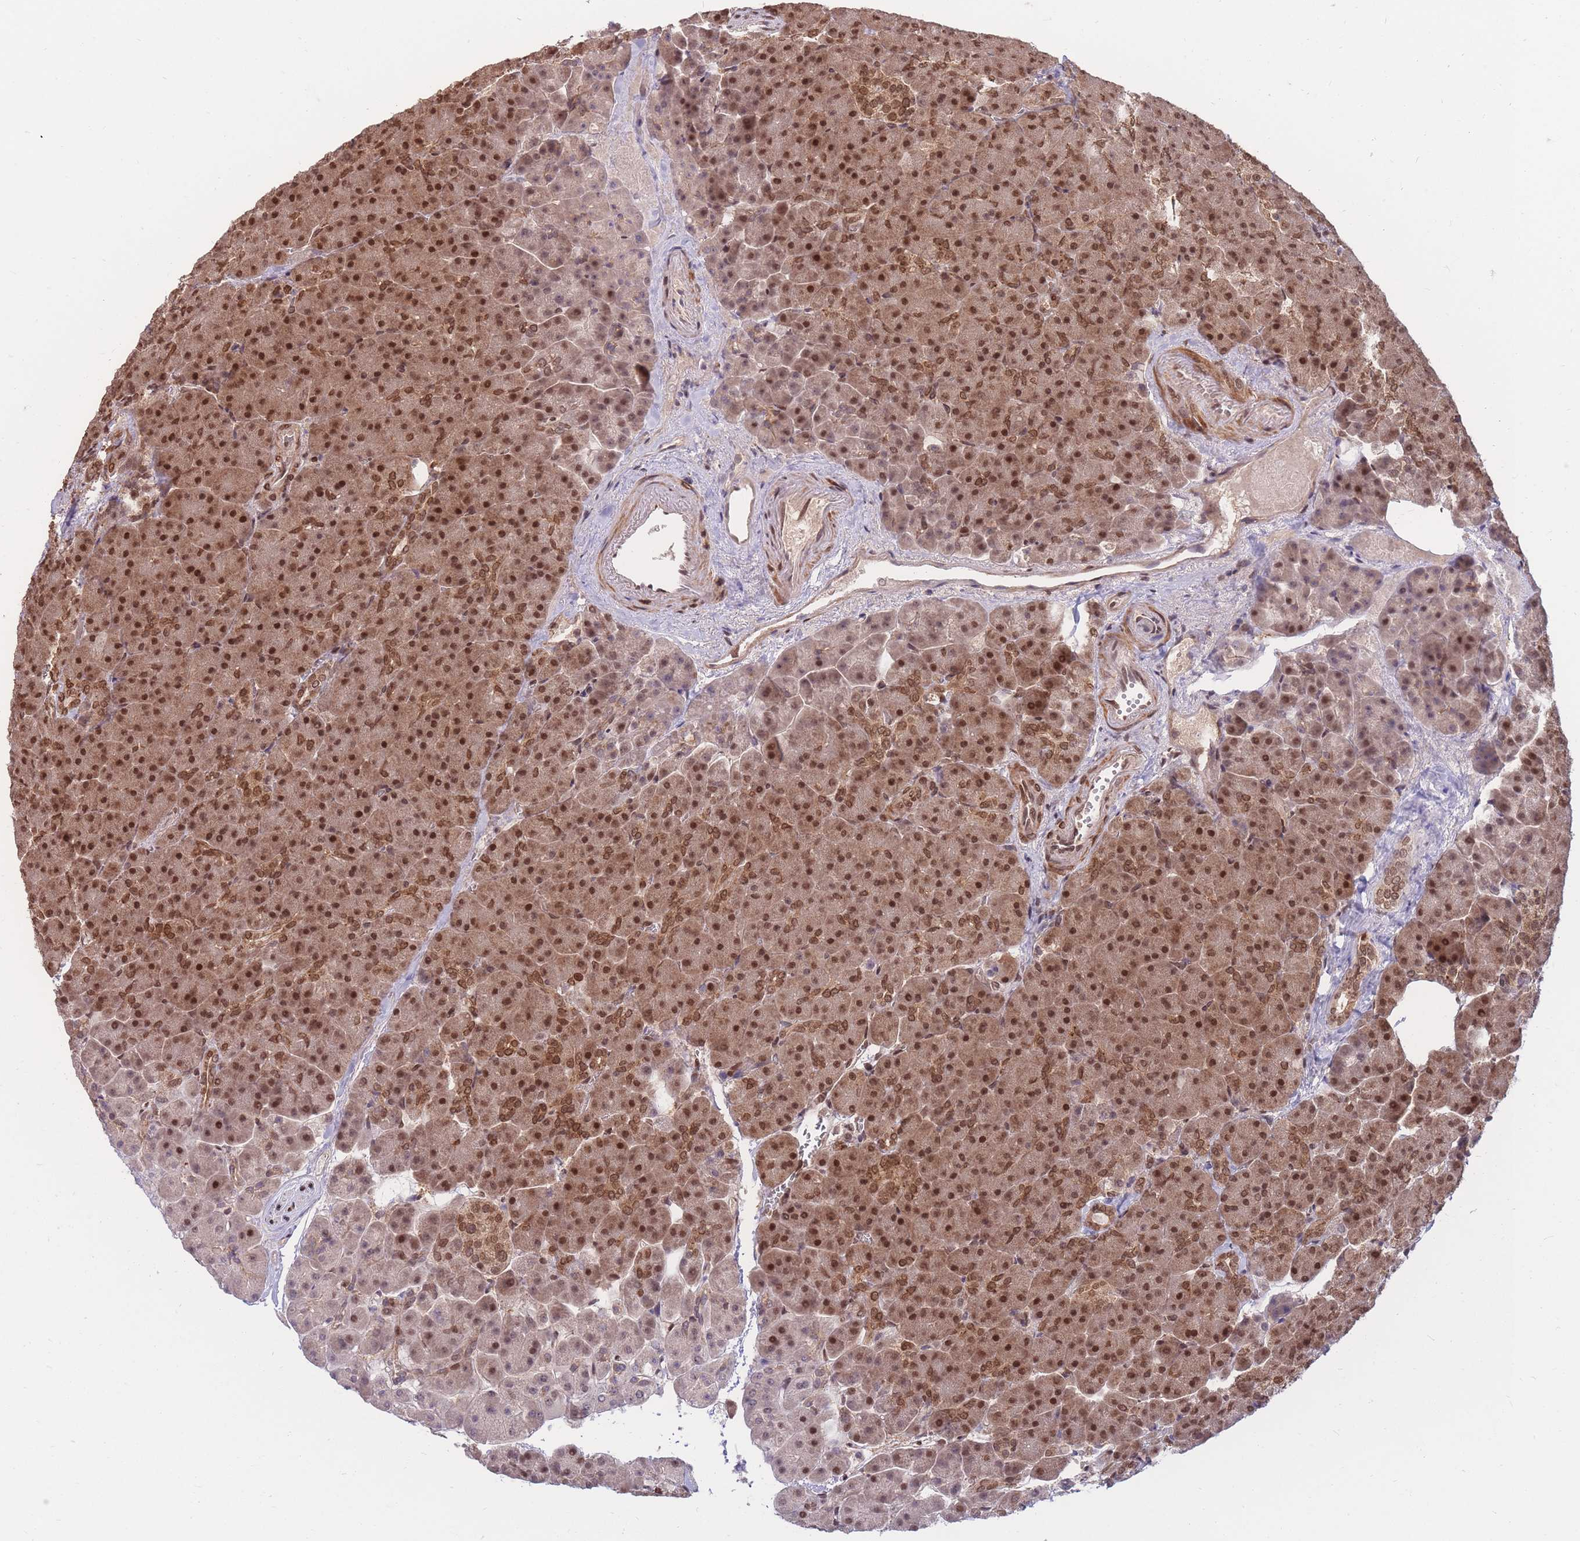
{"staining": {"intensity": "strong", "quantity": ">75%", "location": "cytoplasmic/membranous,nuclear"}, "tissue": "pancreas", "cell_type": "Exocrine glandular cells", "image_type": "normal", "snomed": [{"axis": "morphology", "description": "Normal tissue, NOS"}, {"axis": "topography", "description": "Pancreas"}], "caption": "Immunohistochemistry image of unremarkable pancreas: human pancreas stained using immunohistochemistry reveals high levels of strong protein expression localized specifically in the cytoplasmic/membranous,nuclear of exocrine glandular cells, appearing as a cytoplasmic/membranous,nuclear brown color.", "gene": "SRA1", "patient": {"sex": "female", "age": 74}}